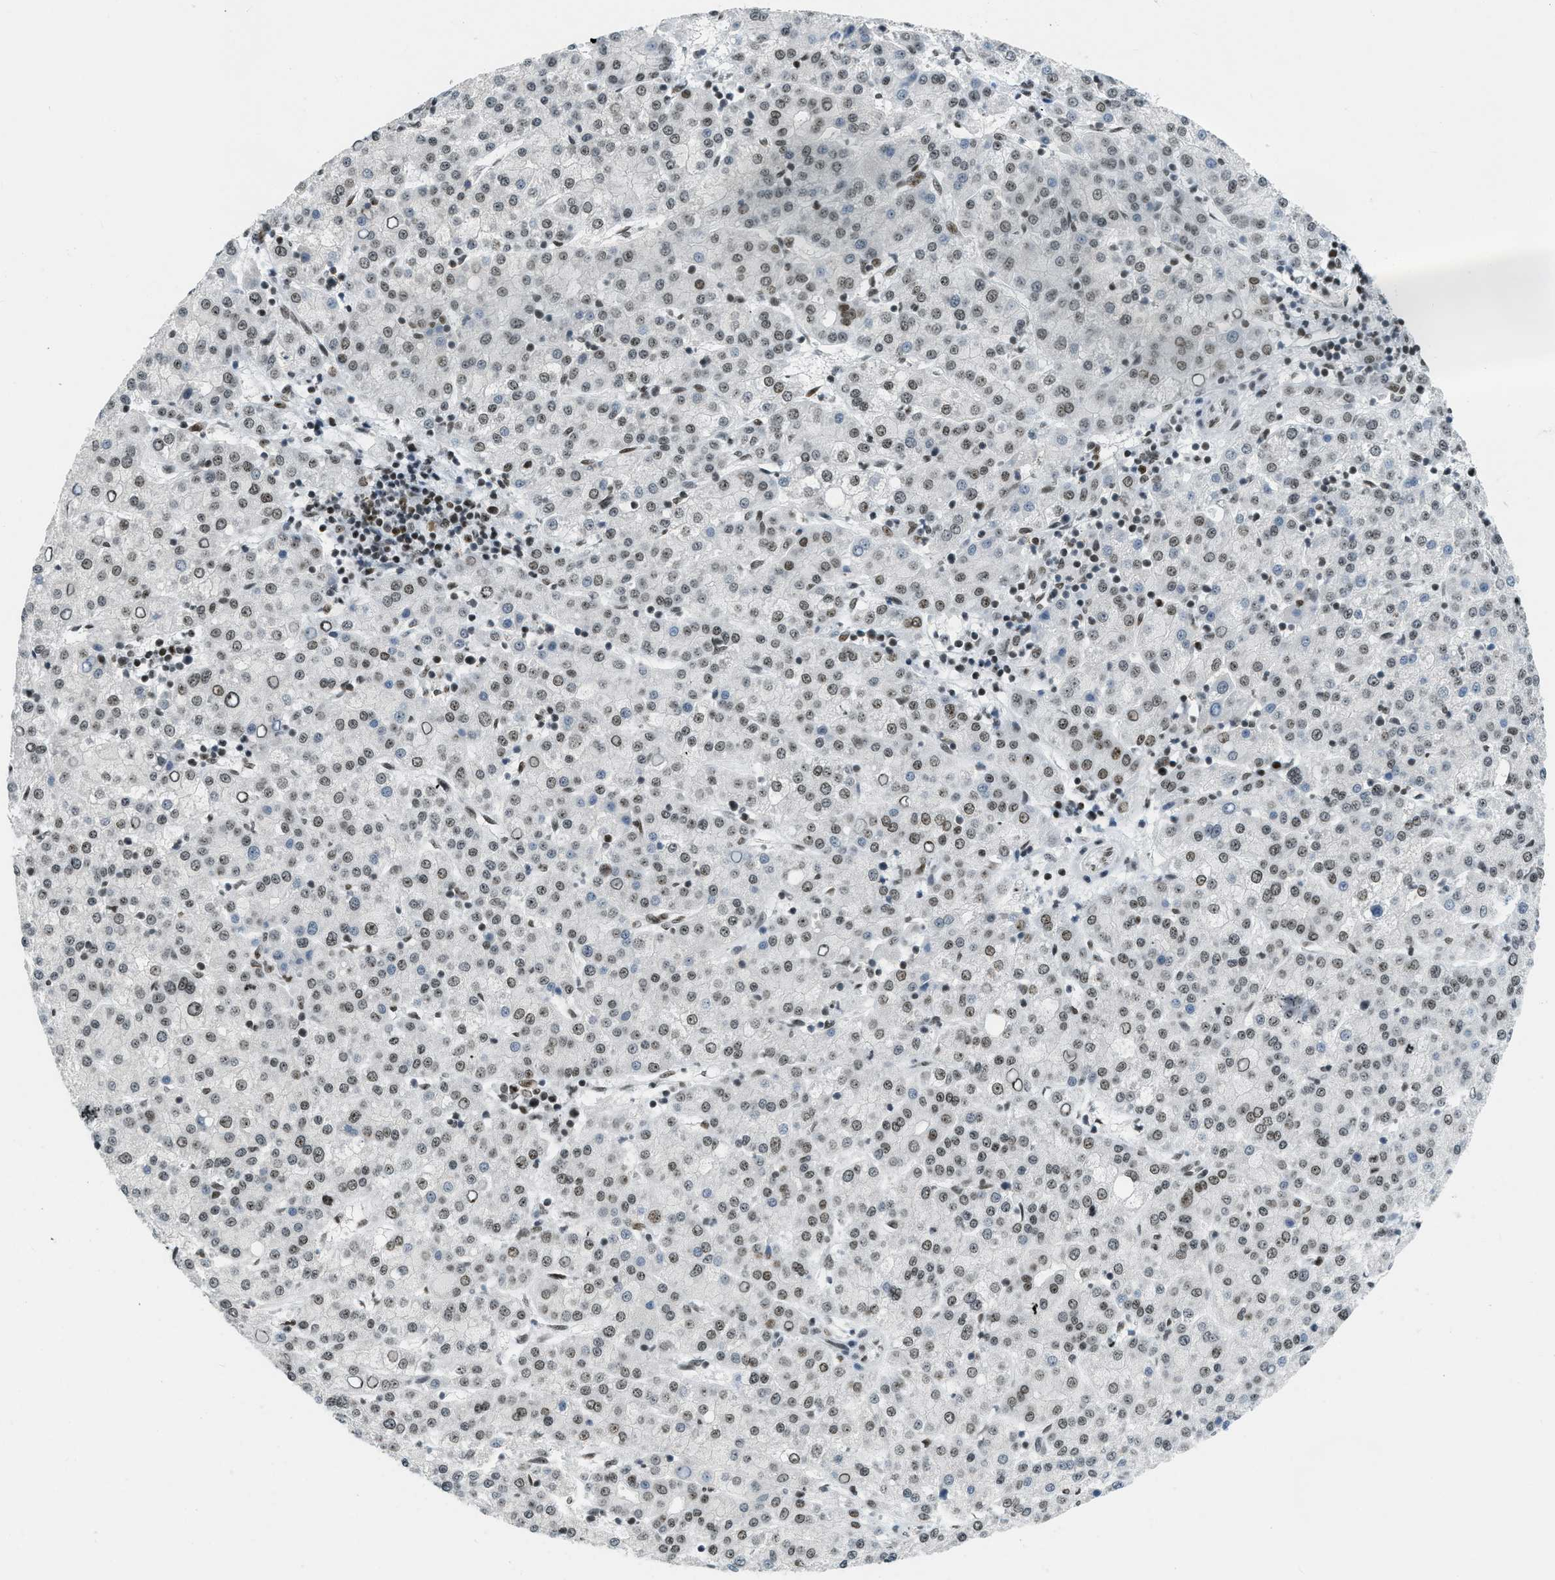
{"staining": {"intensity": "weak", "quantity": ">75%", "location": "nuclear"}, "tissue": "liver cancer", "cell_type": "Tumor cells", "image_type": "cancer", "snomed": [{"axis": "morphology", "description": "Carcinoma, Hepatocellular, NOS"}, {"axis": "topography", "description": "Liver"}], "caption": "A photomicrograph of hepatocellular carcinoma (liver) stained for a protein reveals weak nuclear brown staining in tumor cells.", "gene": "URB1", "patient": {"sex": "female", "age": 58}}